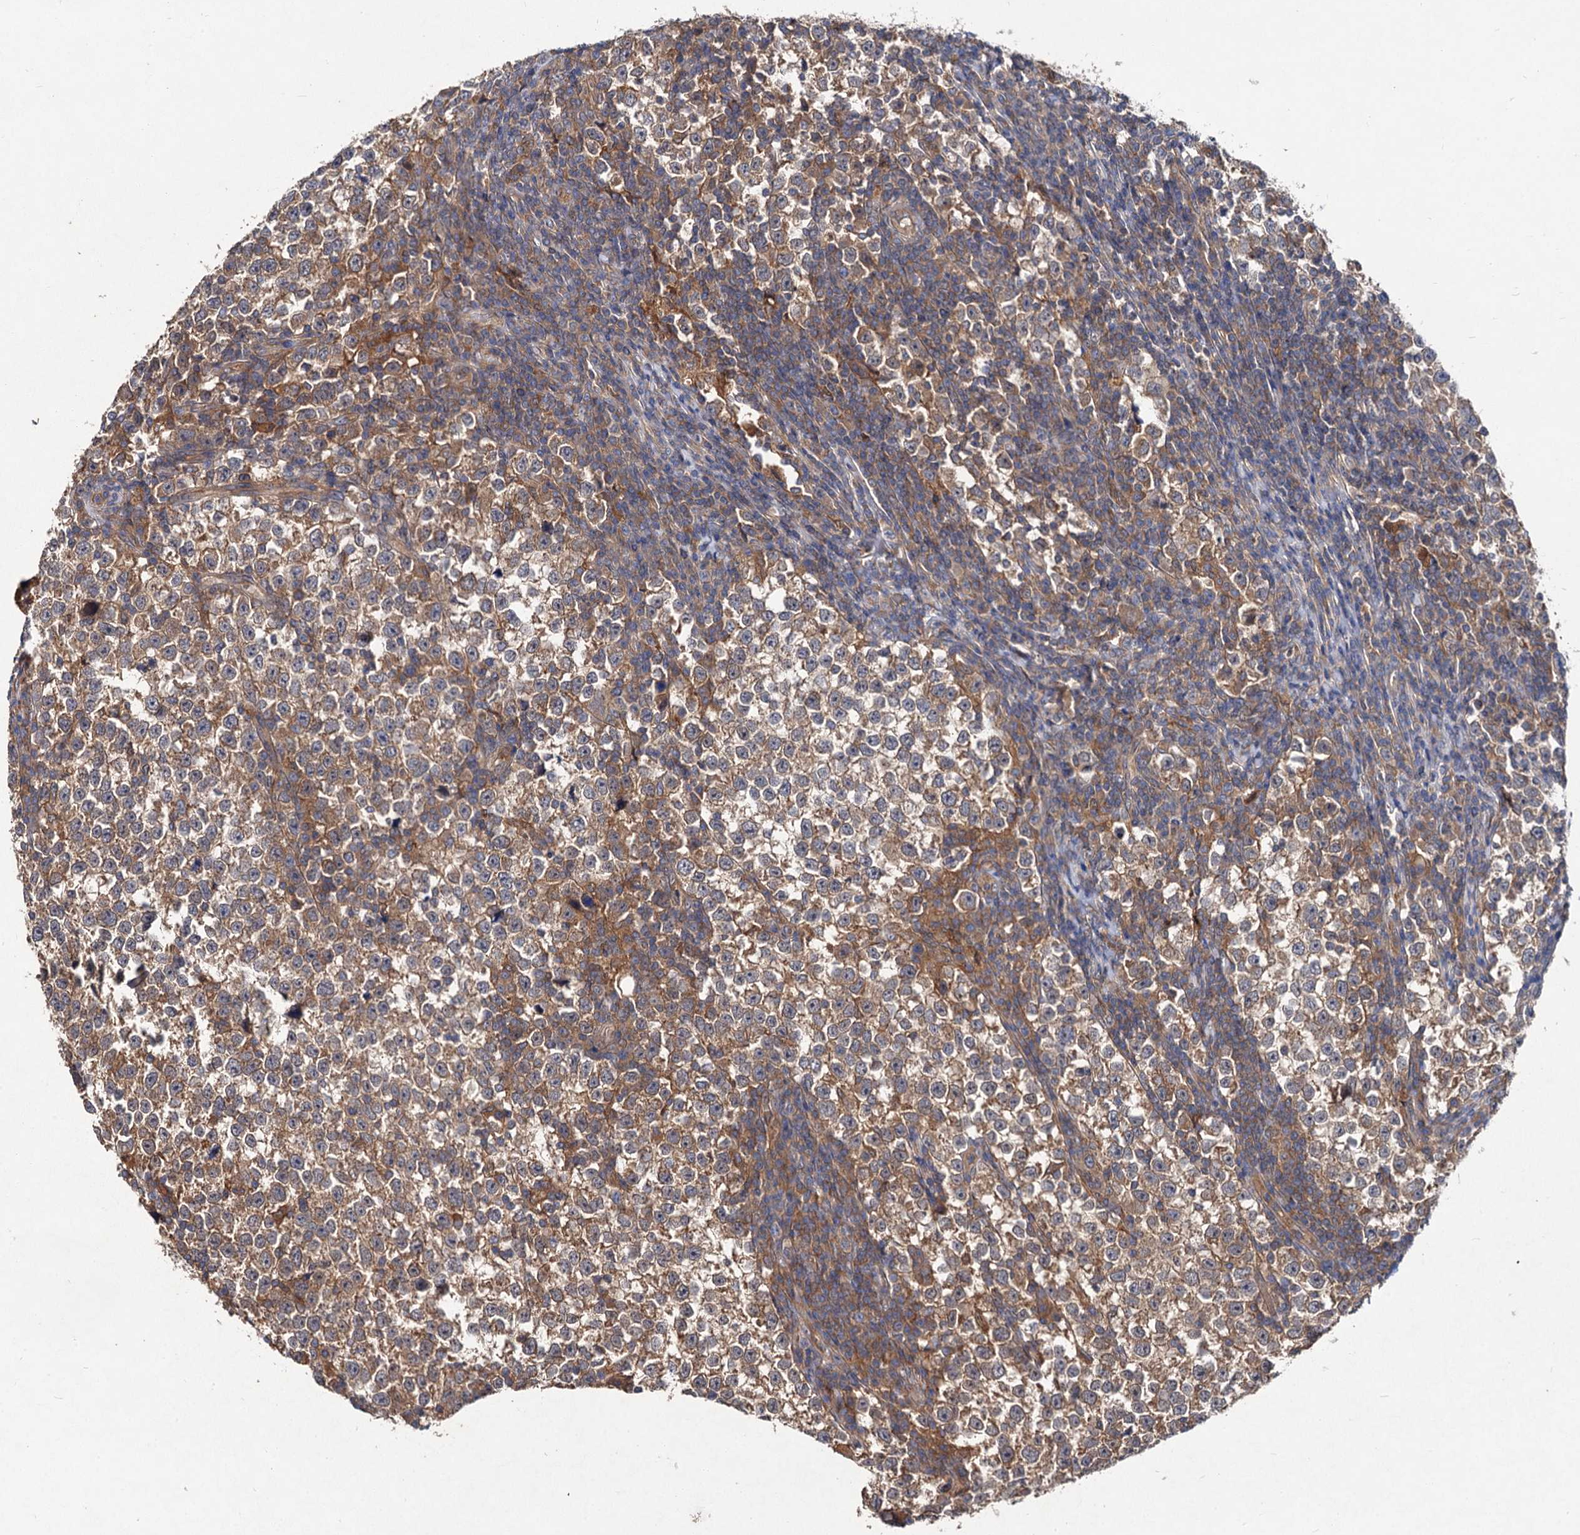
{"staining": {"intensity": "moderate", "quantity": ">75%", "location": "cytoplasmic/membranous"}, "tissue": "testis cancer", "cell_type": "Tumor cells", "image_type": "cancer", "snomed": [{"axis": "morphology", "description": "Normal tissue, NOS"}, {"axis": "morphology", "description": "Seminoma, NOS"}, {"axis": "topography", "description": "Testis"}], "caption": "Immunohistochemistry (IHC) (DAB (3,3'-diaminobenzidine)) staining of human testis seminoma displays moderate cytoplasmic/membranous protein positivity in about >75% of tumor cells.", "gene": "VPS29", "patient": {"sex": "male", "age": 43}}